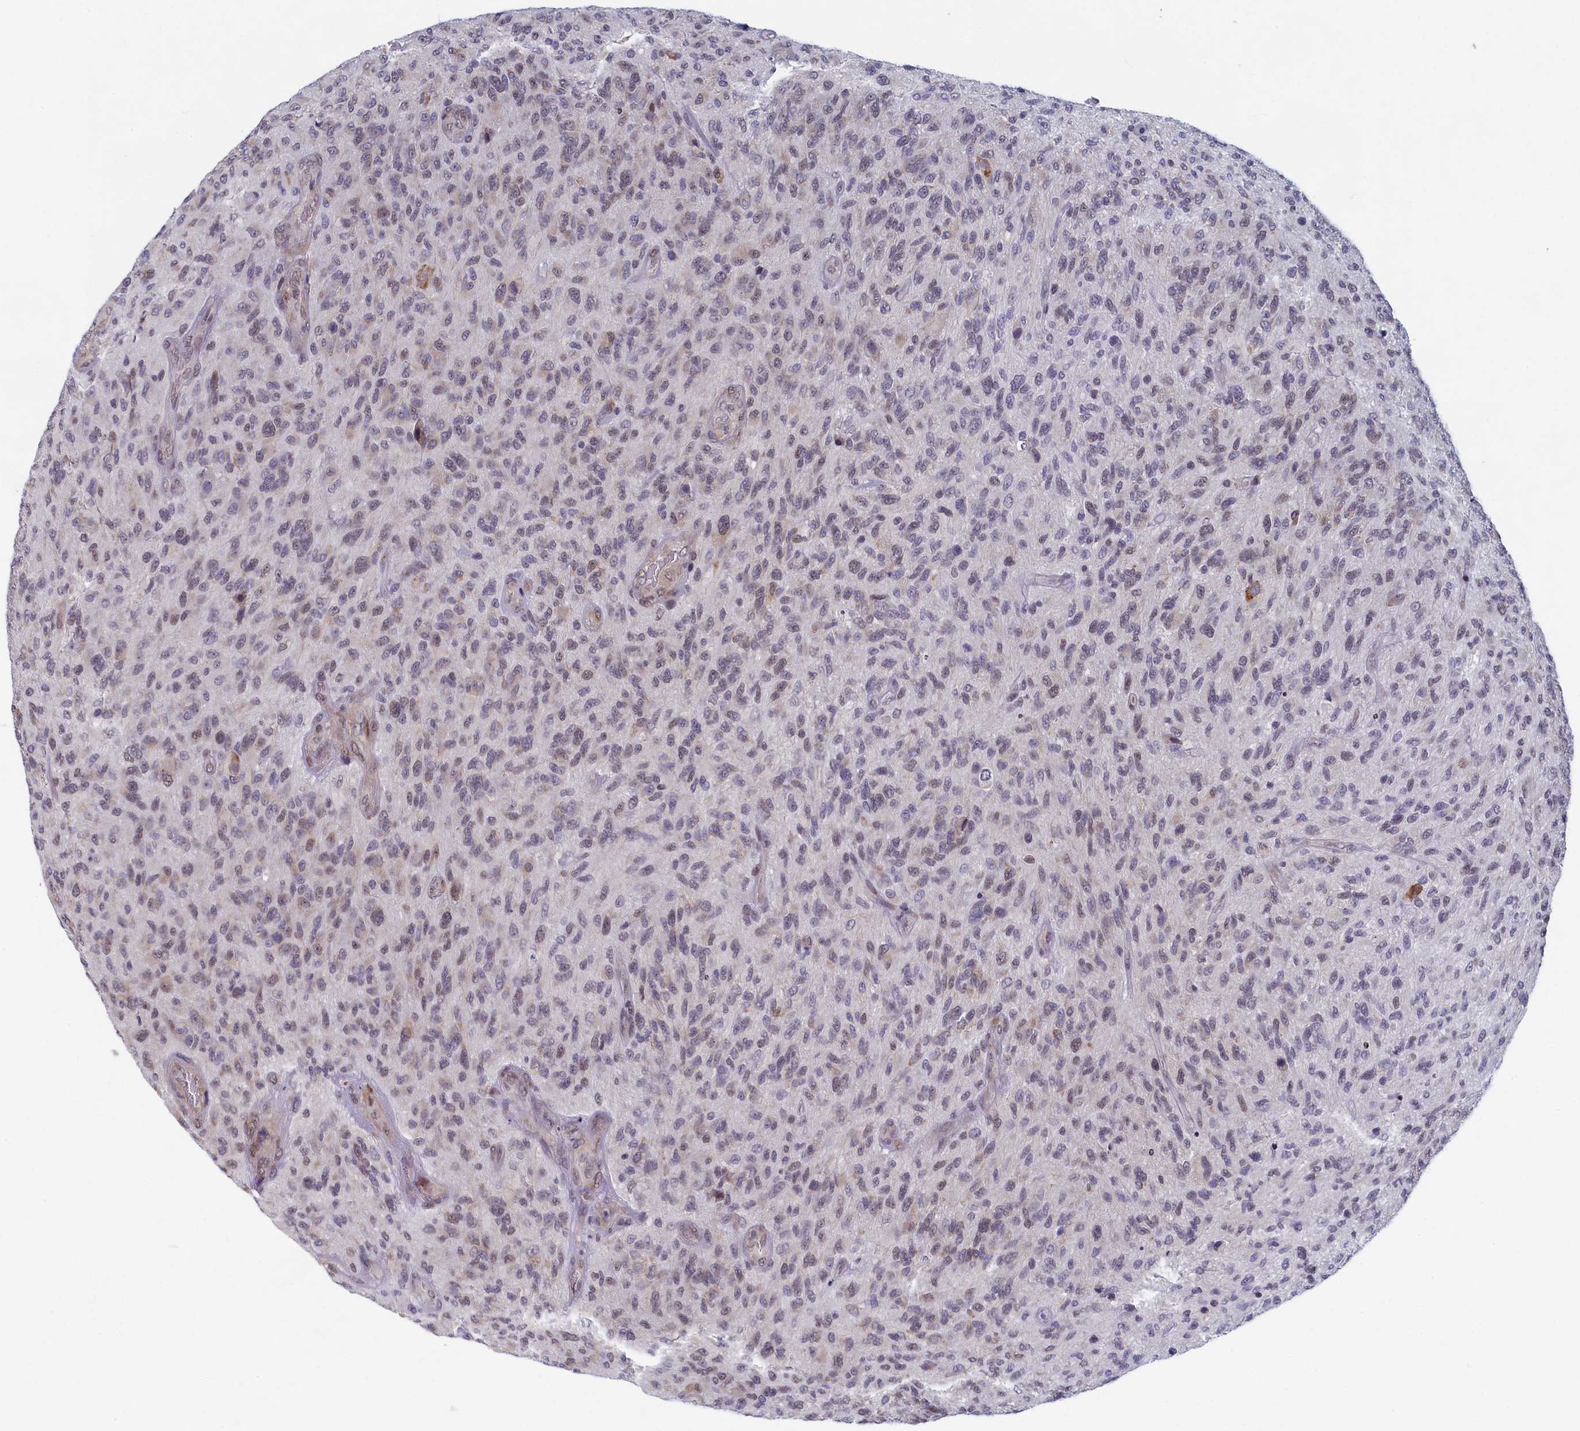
{"staining": {"intensity": "weak", "quantity": "<25%", "location": "cytoplasmic/membranous"}, "tissue": "glioma", "cell_type": "Tumor cells", "image_type": "cancer", "snomed": [{"axis": "morphology", "description": "Glioma, malignant, High grade"}, {"axis": "topography", "description": "Brain"}], "caption": "Tumor cells show no significant expression in glioma.", "gene": "DNAJC17", "patient": {"sex": "male", "age": 47}}